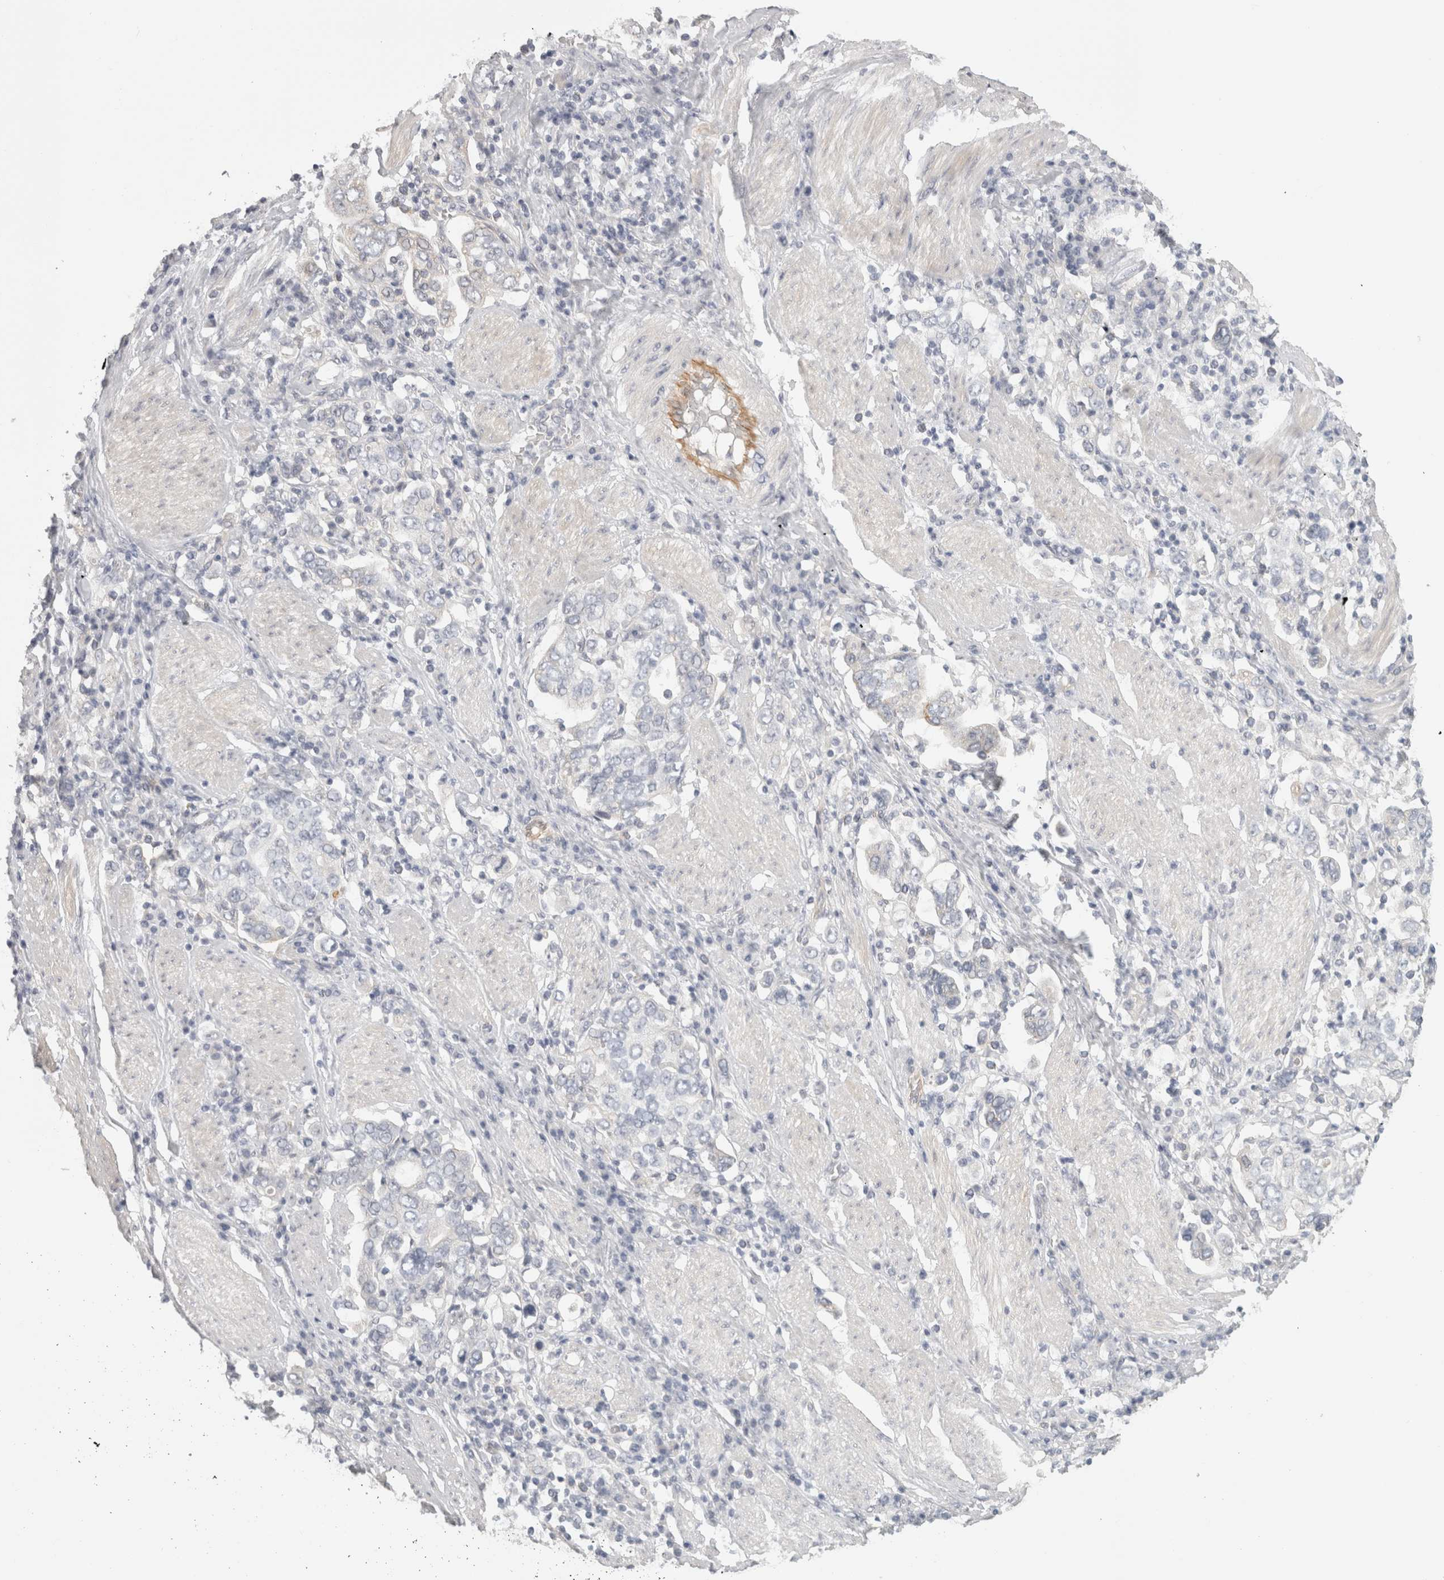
{"staining": {"intensity": "moderate", "quantity": "<25%", "location": "cytoplasmic/membranous"}, "tissue": "stomach cancer", "cell_type": "Tumor cells", "image_type": "cancer", "snomed": [{"axis": "morphology", "description": "Adenocarcinoma, NOS"}, {"axis": "topography", "description": "Stomach, upper"}], "caption": "Immunohistochemical staining of human stomach cancer exhibits low levels of moderate cytoplasmic/membranous protein expression in approximately <25% of tumor cells.", "gene": "FBLIM1", "patient": {"sex": "male", "age": 62}}